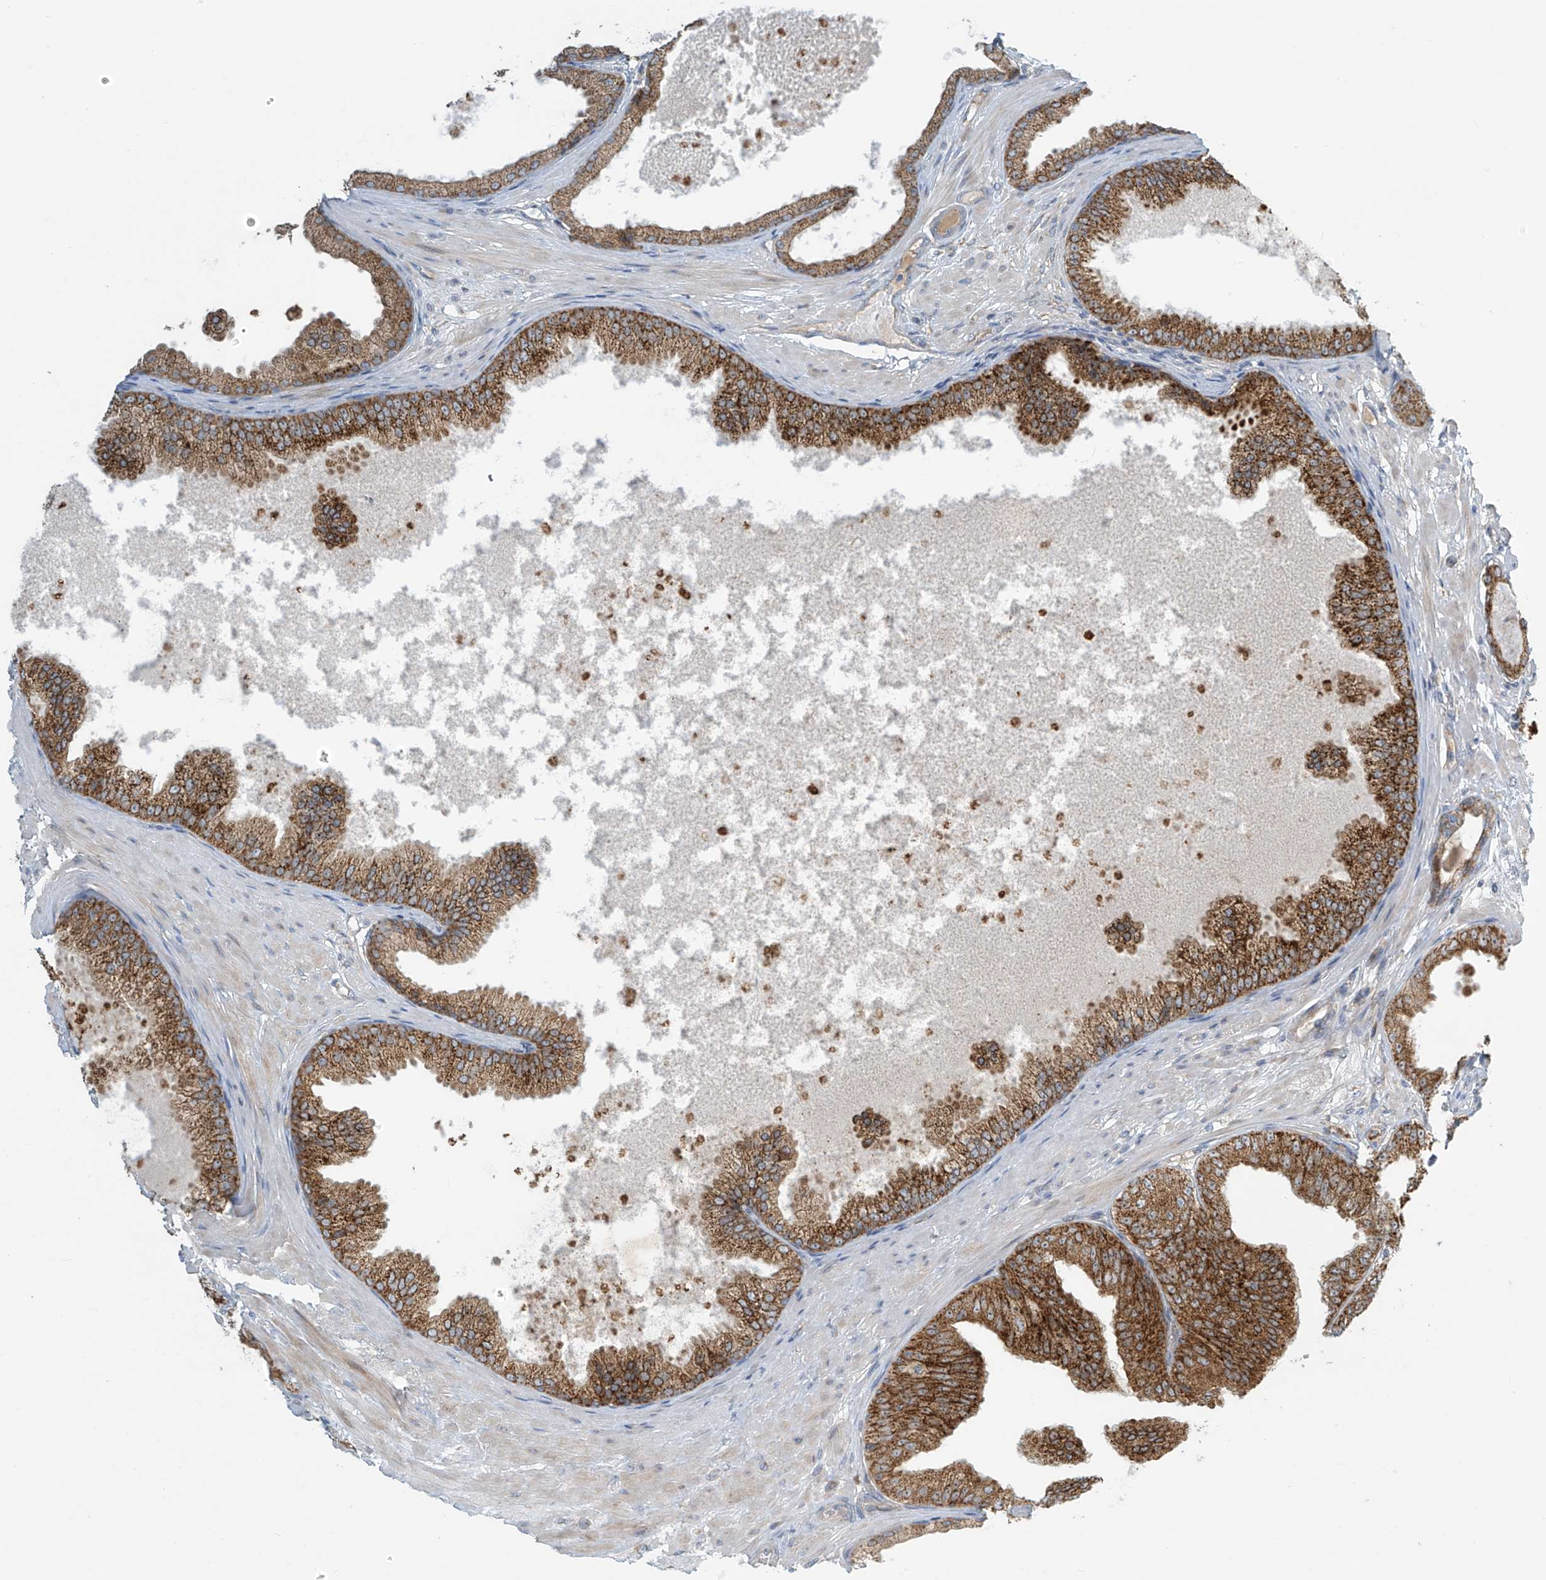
{"staining": {"intensity": "strong", "quantity": ">75%", "location": "cytoplasmic/membranous"}, "tissue": "prostate cancer", "cell_type": "Tumor cells", "image_type": "cancer", "snomed": [{"axis": "morphology", "description": "Adenocarcinoma, Low grade"}, {"axis": "topography", "description": "Prostate"}], "caption": "The image exhibits a brown stain indicating the presence of a protein in the cytoplasmic/membranous of tumor cells in prostate cancer (adenocarcinoma (low-grade)). The staining is performed using DAB (3,3'-diaminobenzidine) brown chromogen to label protein expression. The nuclei are counter-stained blue using hematoxylin.", "gene": "LZTS3", "patient": {"sex": "male", "age": 63}}